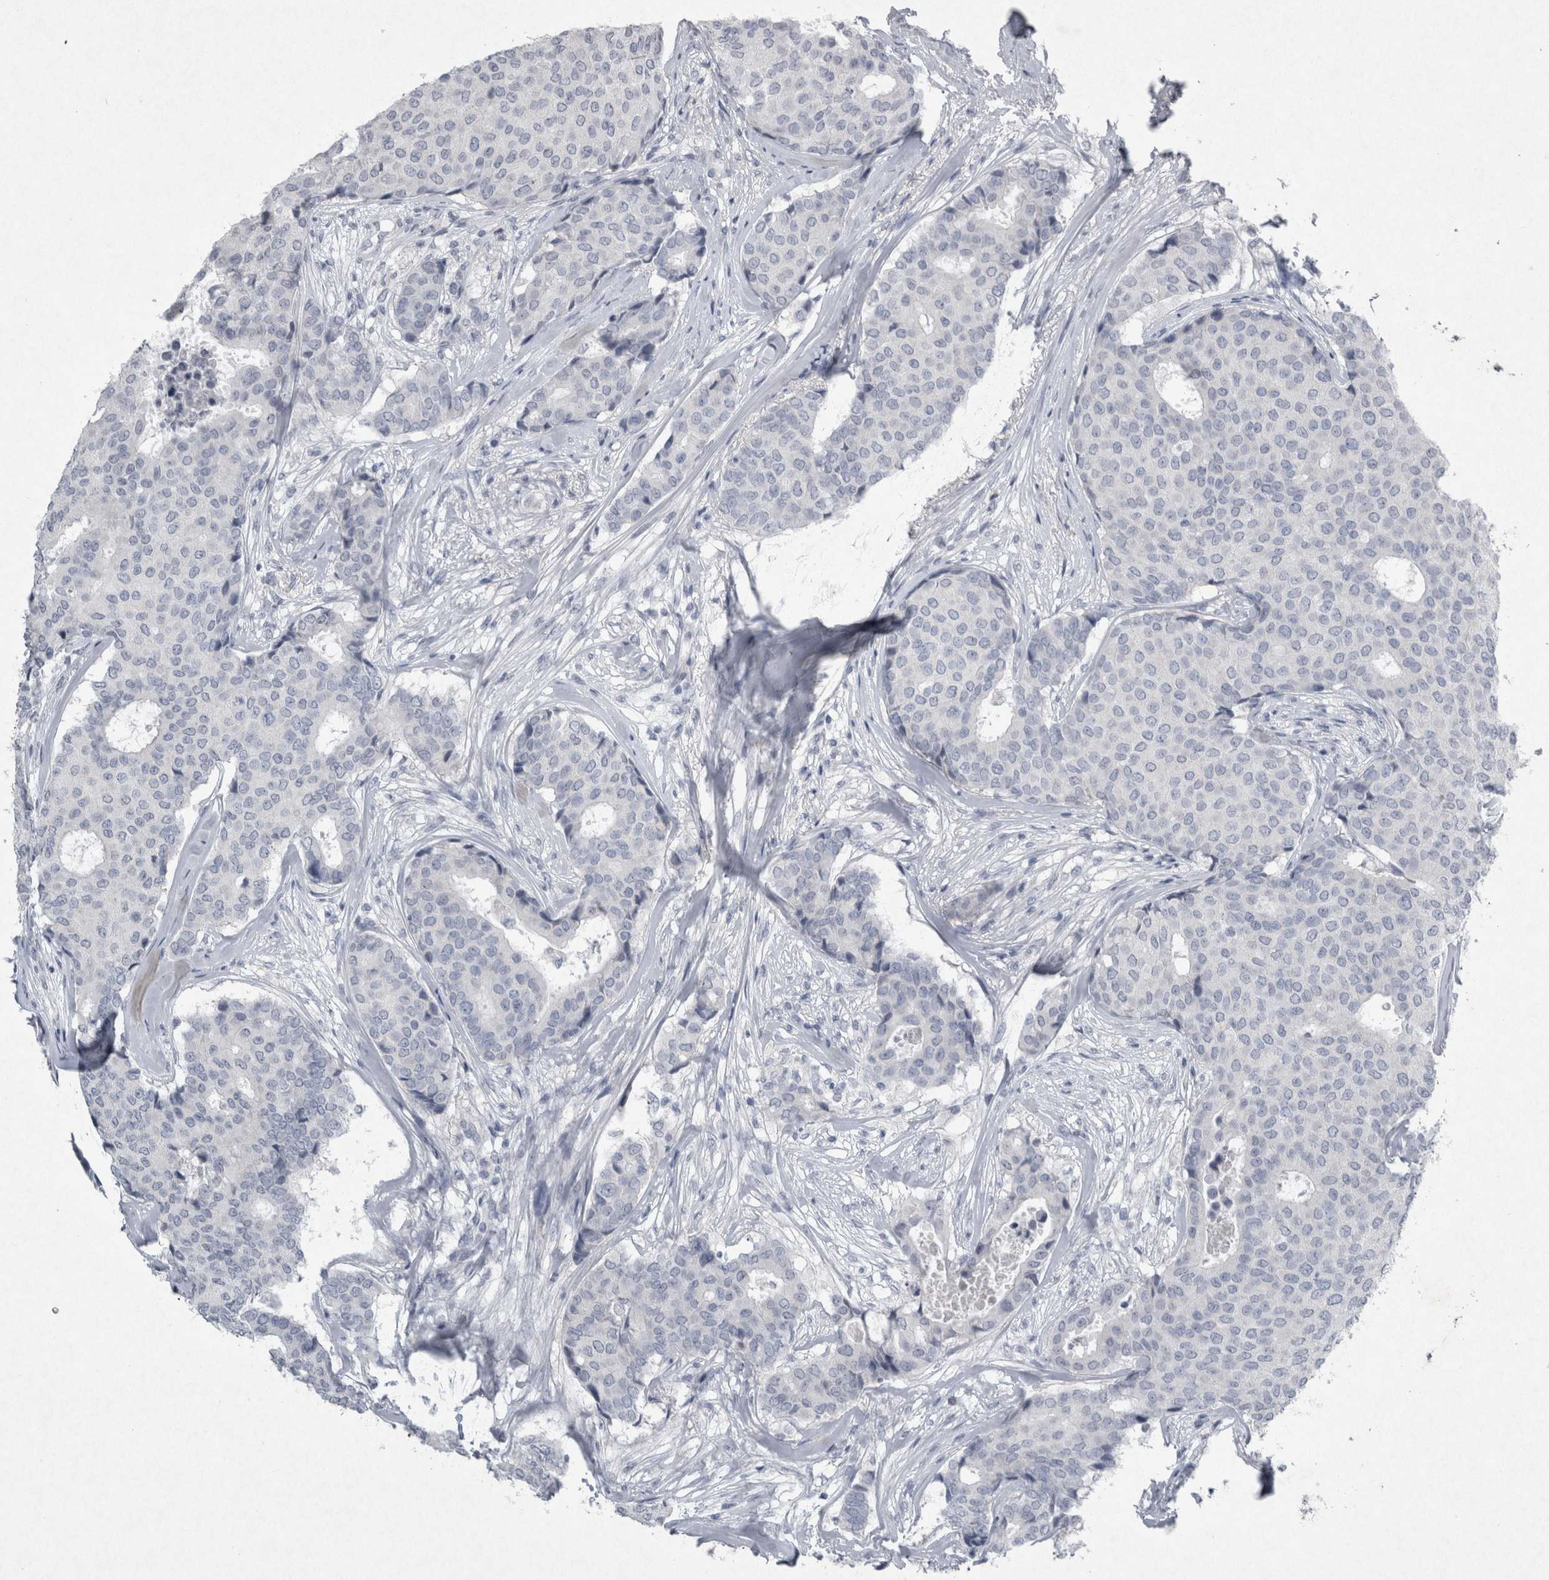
{"staining": {"intensity": "negative", "quantity": "none", "location": "none"}, "tissue": "breast cancer", "cell_type": "Tumor cells", "image_type": "cancer", "snomed": [{"axis": "morphology", "description": "Duct carcinoma"}, {"axis": "topography", "description": "Breast"}], "caption": "Breast cancer stained for a protein using immunohistochemistry displays no positivity tumor cells.", "gene": "PDX1", "patient": {"sex": "female", "age": 75}}